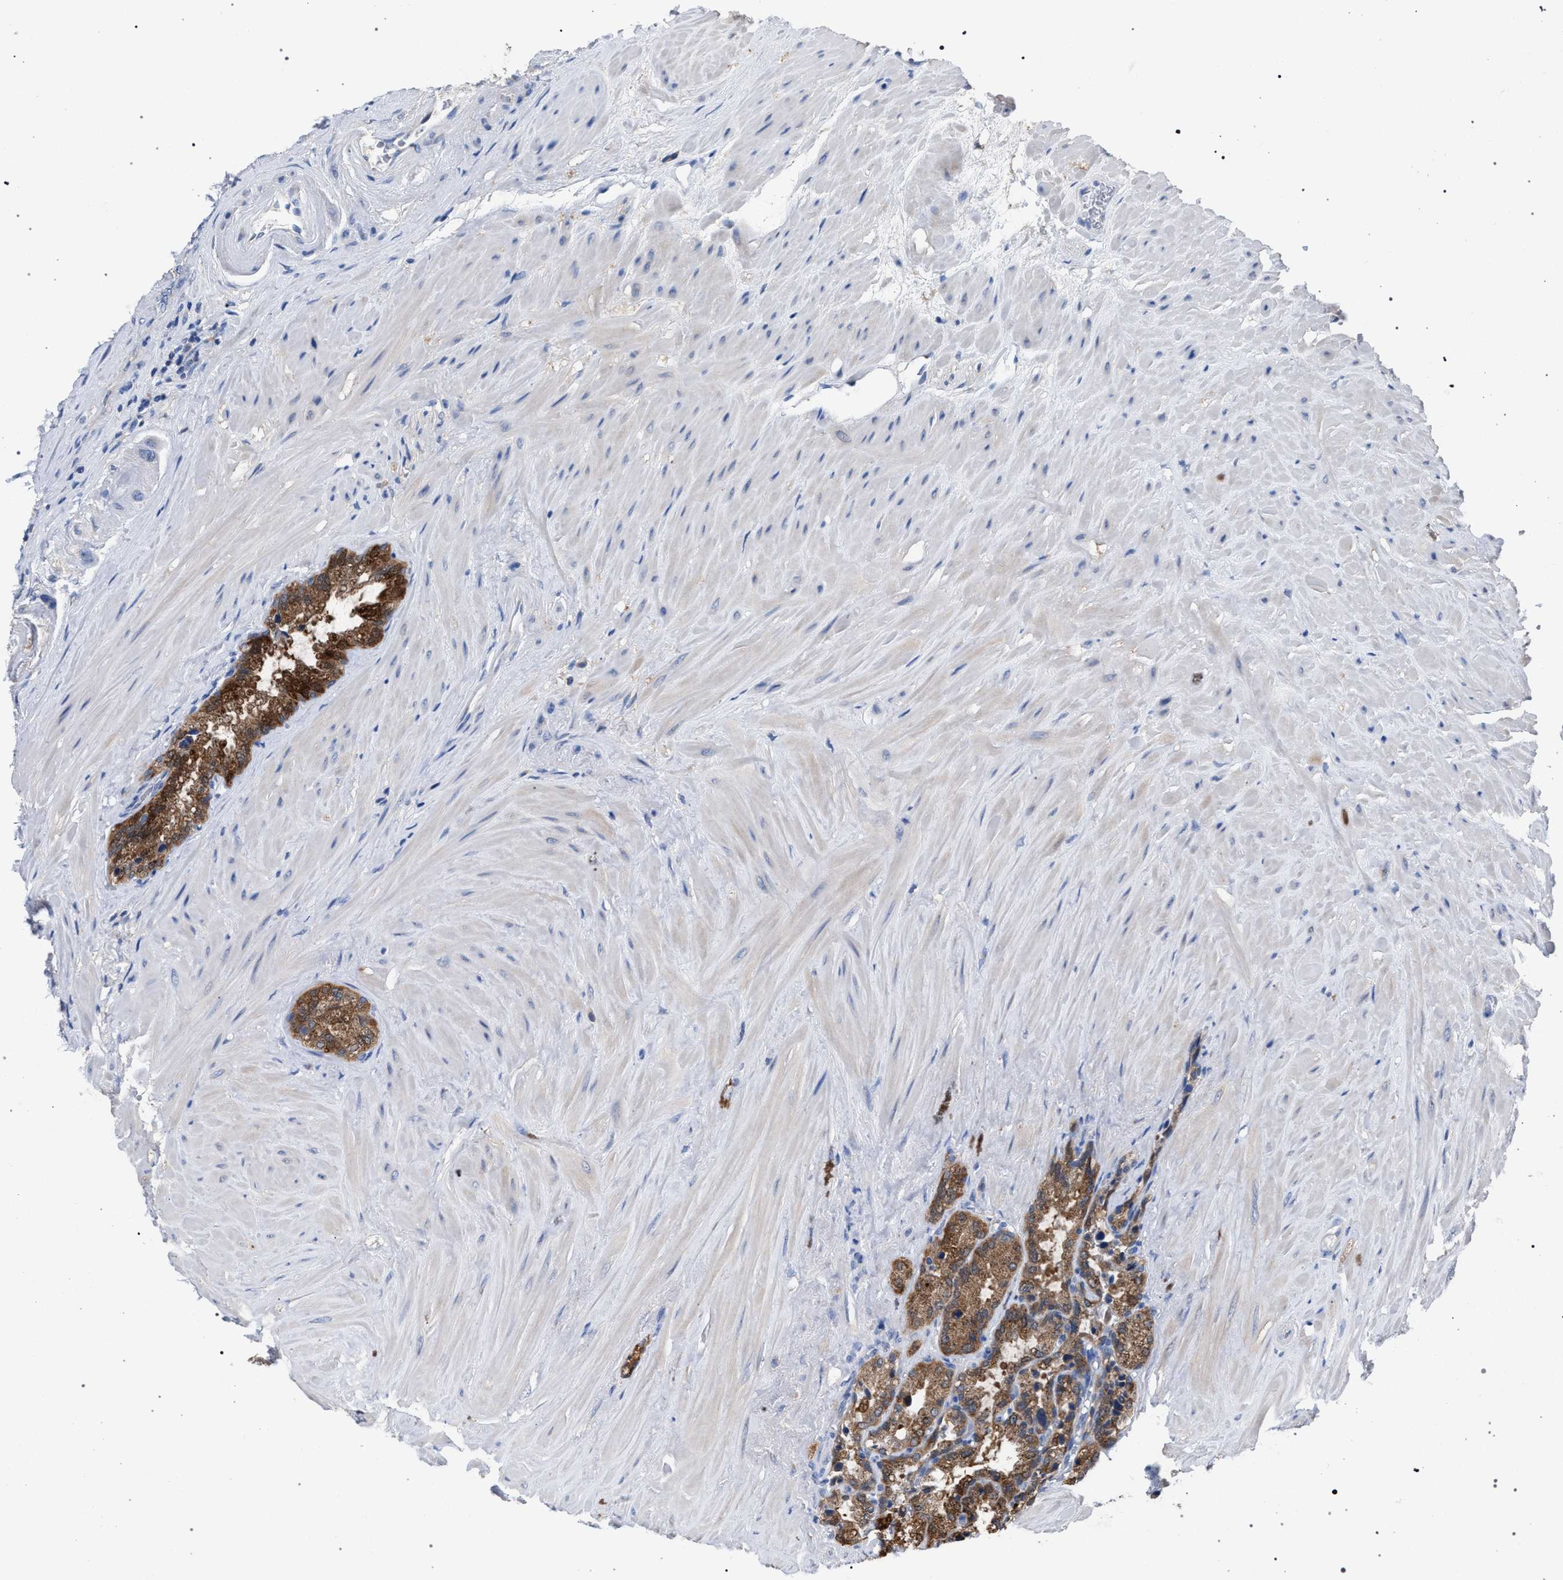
{"staining": {"intensity": "moderate", "quantity": ">75%", "location": "cytoplasmic/membranous"}, "tissue": "seminal vesicle", "cell_type": "Glandular cells", "image_type": "normal", "snomed": [{"axis": "morphology", "description": "Normal tissue, NOS"}, {"axis": "topography", "description": "Seminal veicle"}], "caption": "Immunohistochemistry staining of unremarkable seminal vesicle, which shows medium levels of moderate cytoplasmic/membranous expression in approximately >75% of glandular cells indicating moderate cytoplasmic/membranous protein positivity. The staining was performed using DAB (3,3'-diaminobenzidine) (brown) for protein detection and nuclei were counterstained in hematoxylin (blue).", "gene": "CRYZ", "patient": {"sex": "male", "age": 46}}